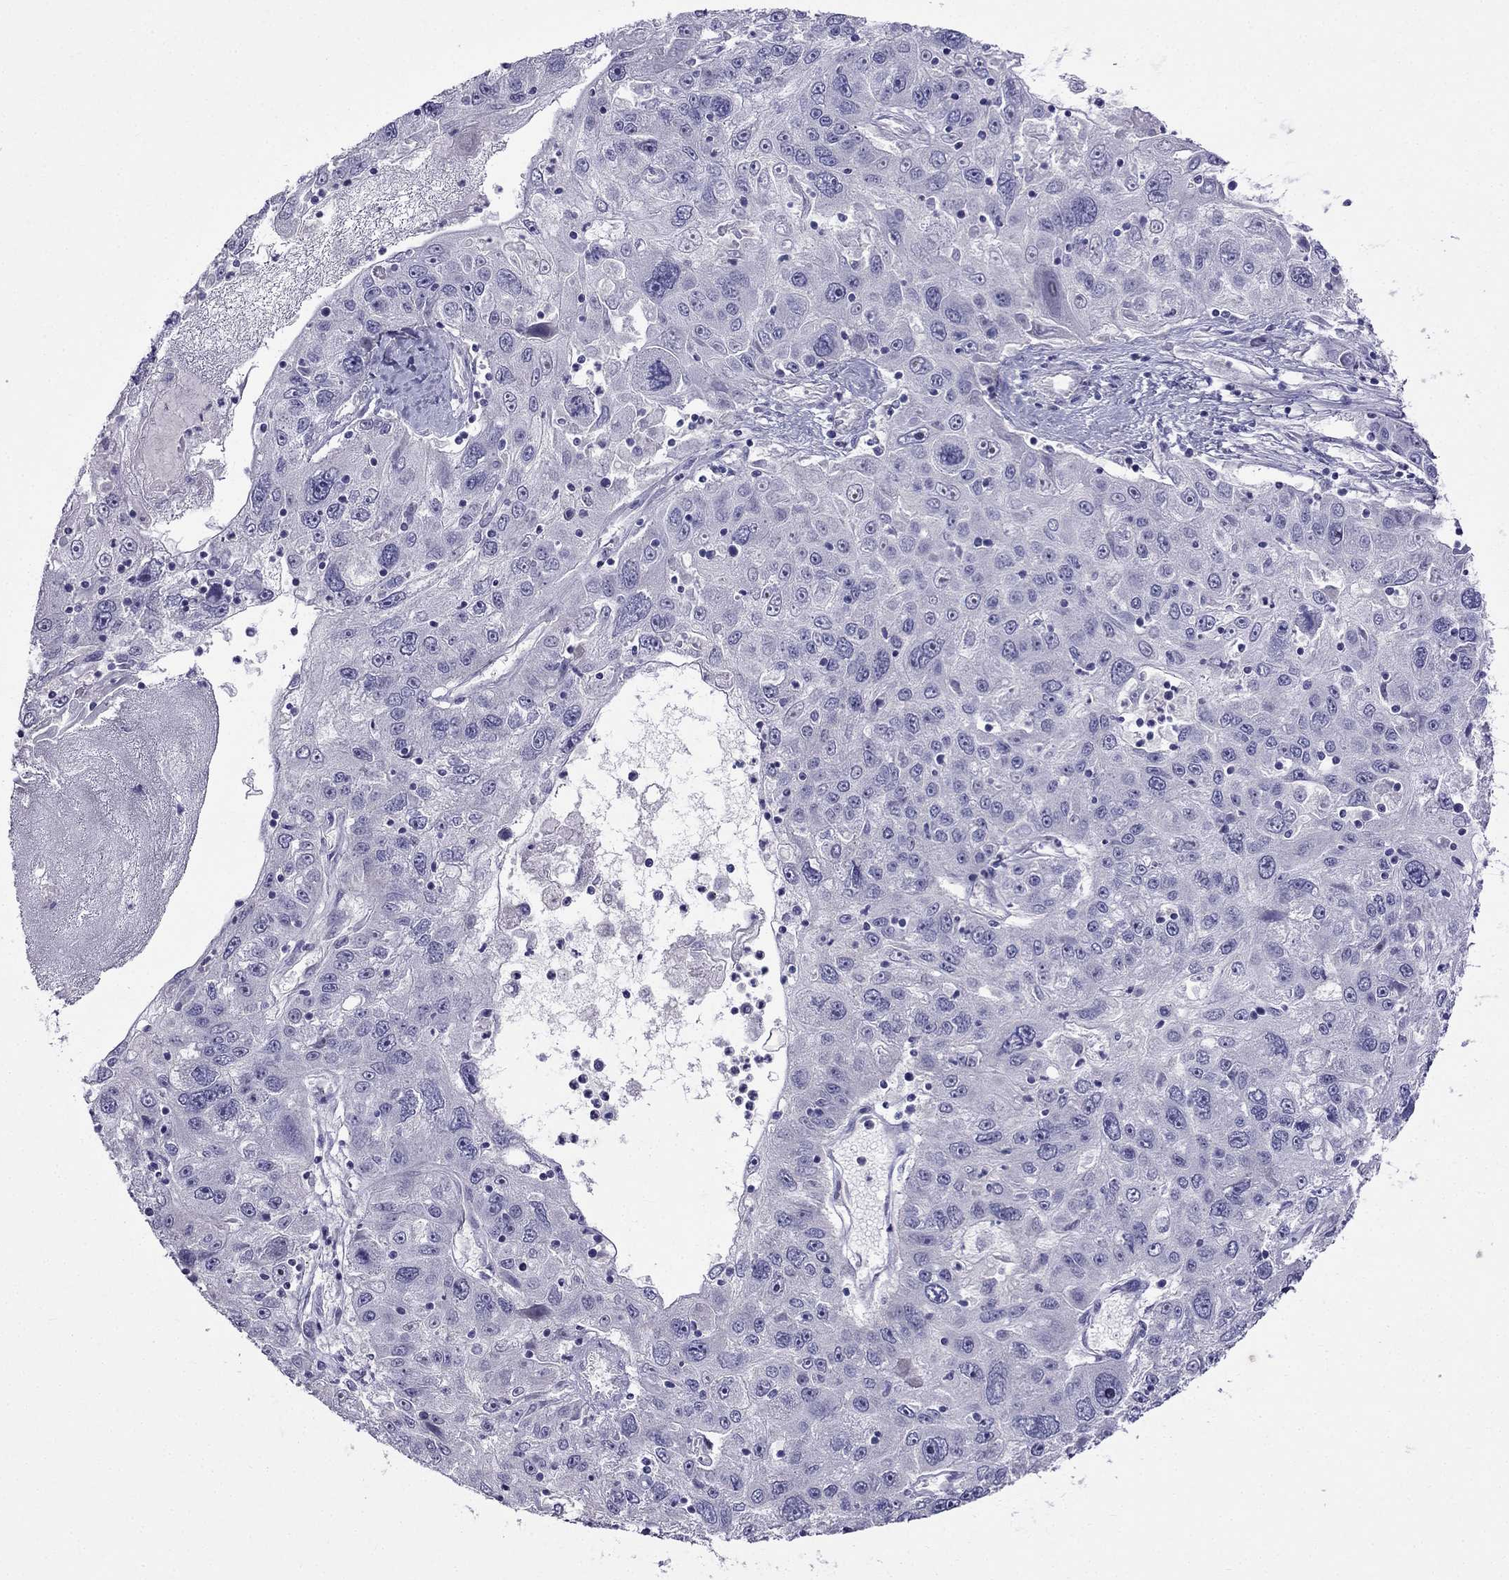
{"staining": {"intensity": "negative", "quantity": "none", "location": "none"}, "tissue": "stomach cancer", "cell_type": "Tumor cells", "image_type": "cancer", "snomed": [{"axis": "morphology", "description": "Adenocarcinoma, NOS"}, {"axis": "topography", "description": "Stomach"}], "caption": "High magnification brightfield microscopy of stomach cancer stained with DAB (brown) and counterstained with hematoxylin (blue): tumor cells show no significant staining.", "gene": "PATE1", "patient": {"sex": "male", "age": 56}}